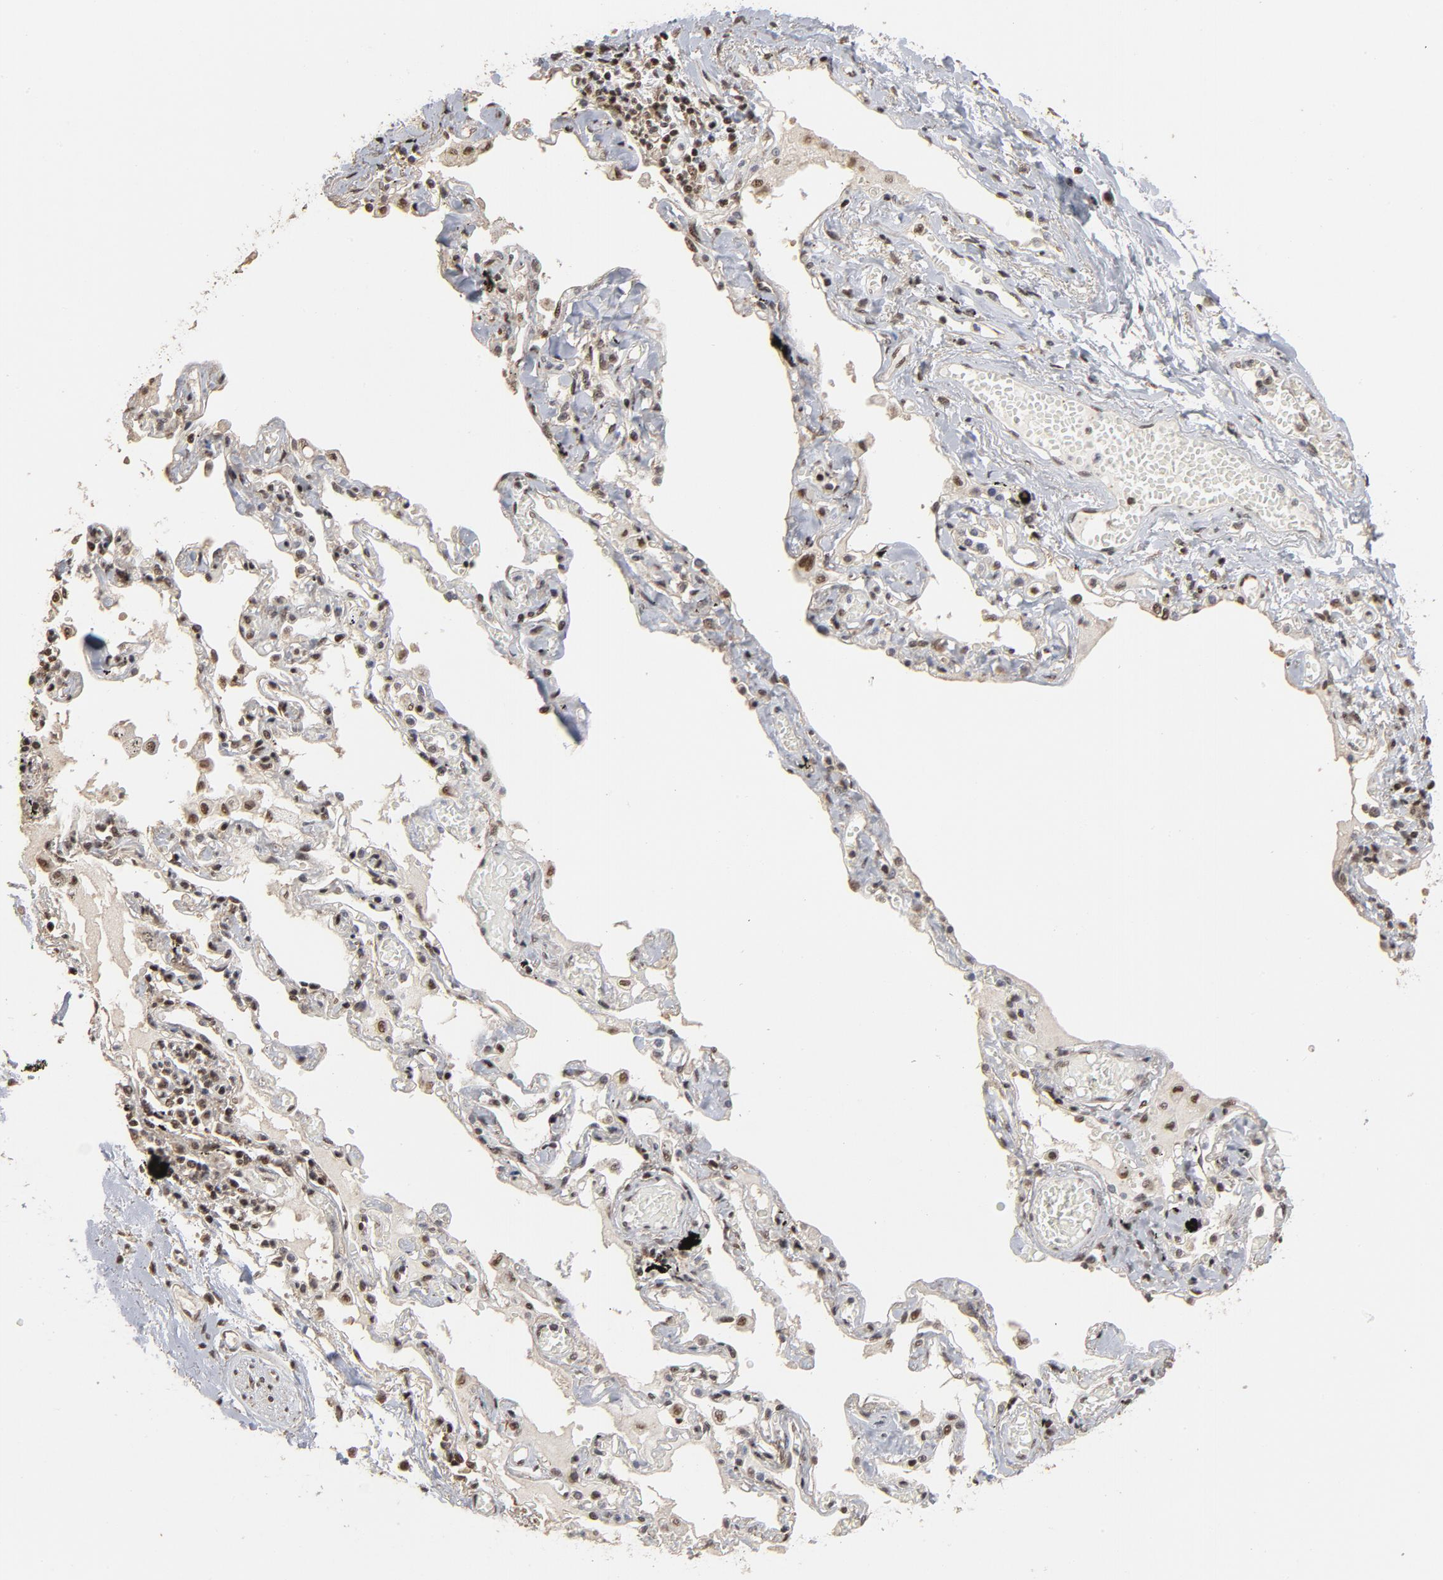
{"staining": {"intensity": "strong", "quantity": ">75%", "location": "cytoplasmic/membranous,nuclear"}, "tissue": "bronchus", "cell_type": "Respiratory epithelial cells", "image_type": "normal", "snomed": [{"axis": "morphology", "description": "Normal tissue, NOS"}, {"axis": "topography", "description": "Bronchus"}, {"axis": "topography", "description": "Lung"}], "caption": "Respiratory epithelial cells reveal strong cytoplasmic/membranous,nuclear positivity in approximately >75% of cells in benign bronchus.", "gene": "TP53RK", "patient": {"sex": "female", "age": 56}}